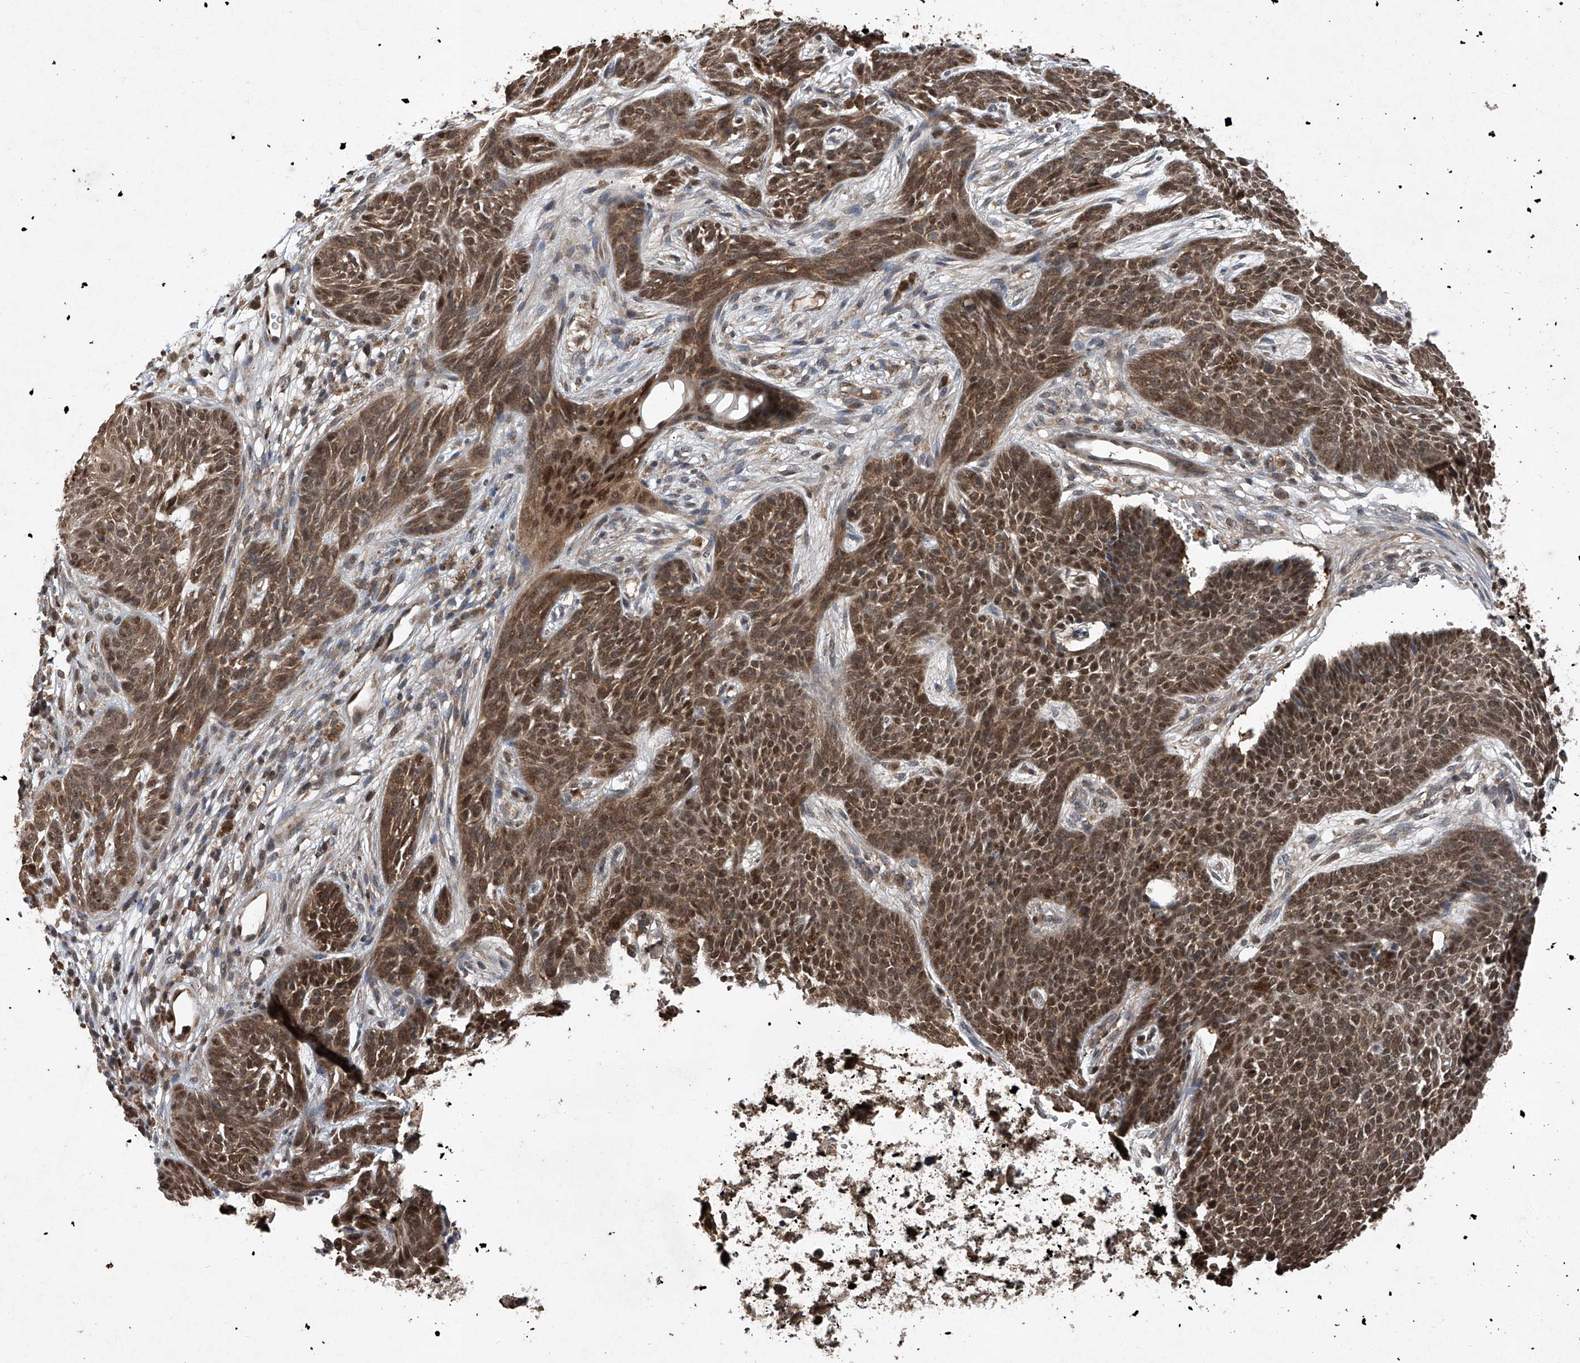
{"staining": {"intensity": "strong", "quantity": ">75%", "location": "cytoplasmic/membranous,nuclear"}, "tissue": "skin cancer", "cell_type": "Tumor cells", "image_type": "cancer", "snomed": [{"axis": "morphology", "description": "Basal cell carcinoma"}, {"axis": "topography", "description": "Skin"}], "caption": "This micrograph exhibits immunohistochemistry (IHC) staining of human basal cell carcinoma (skin), with high strong cytoplasmic/membranous and nuclear staining in about >75% of tumor cells.", "gene": "TSNAX", "patient": {"sex": "female", "age": 84}}